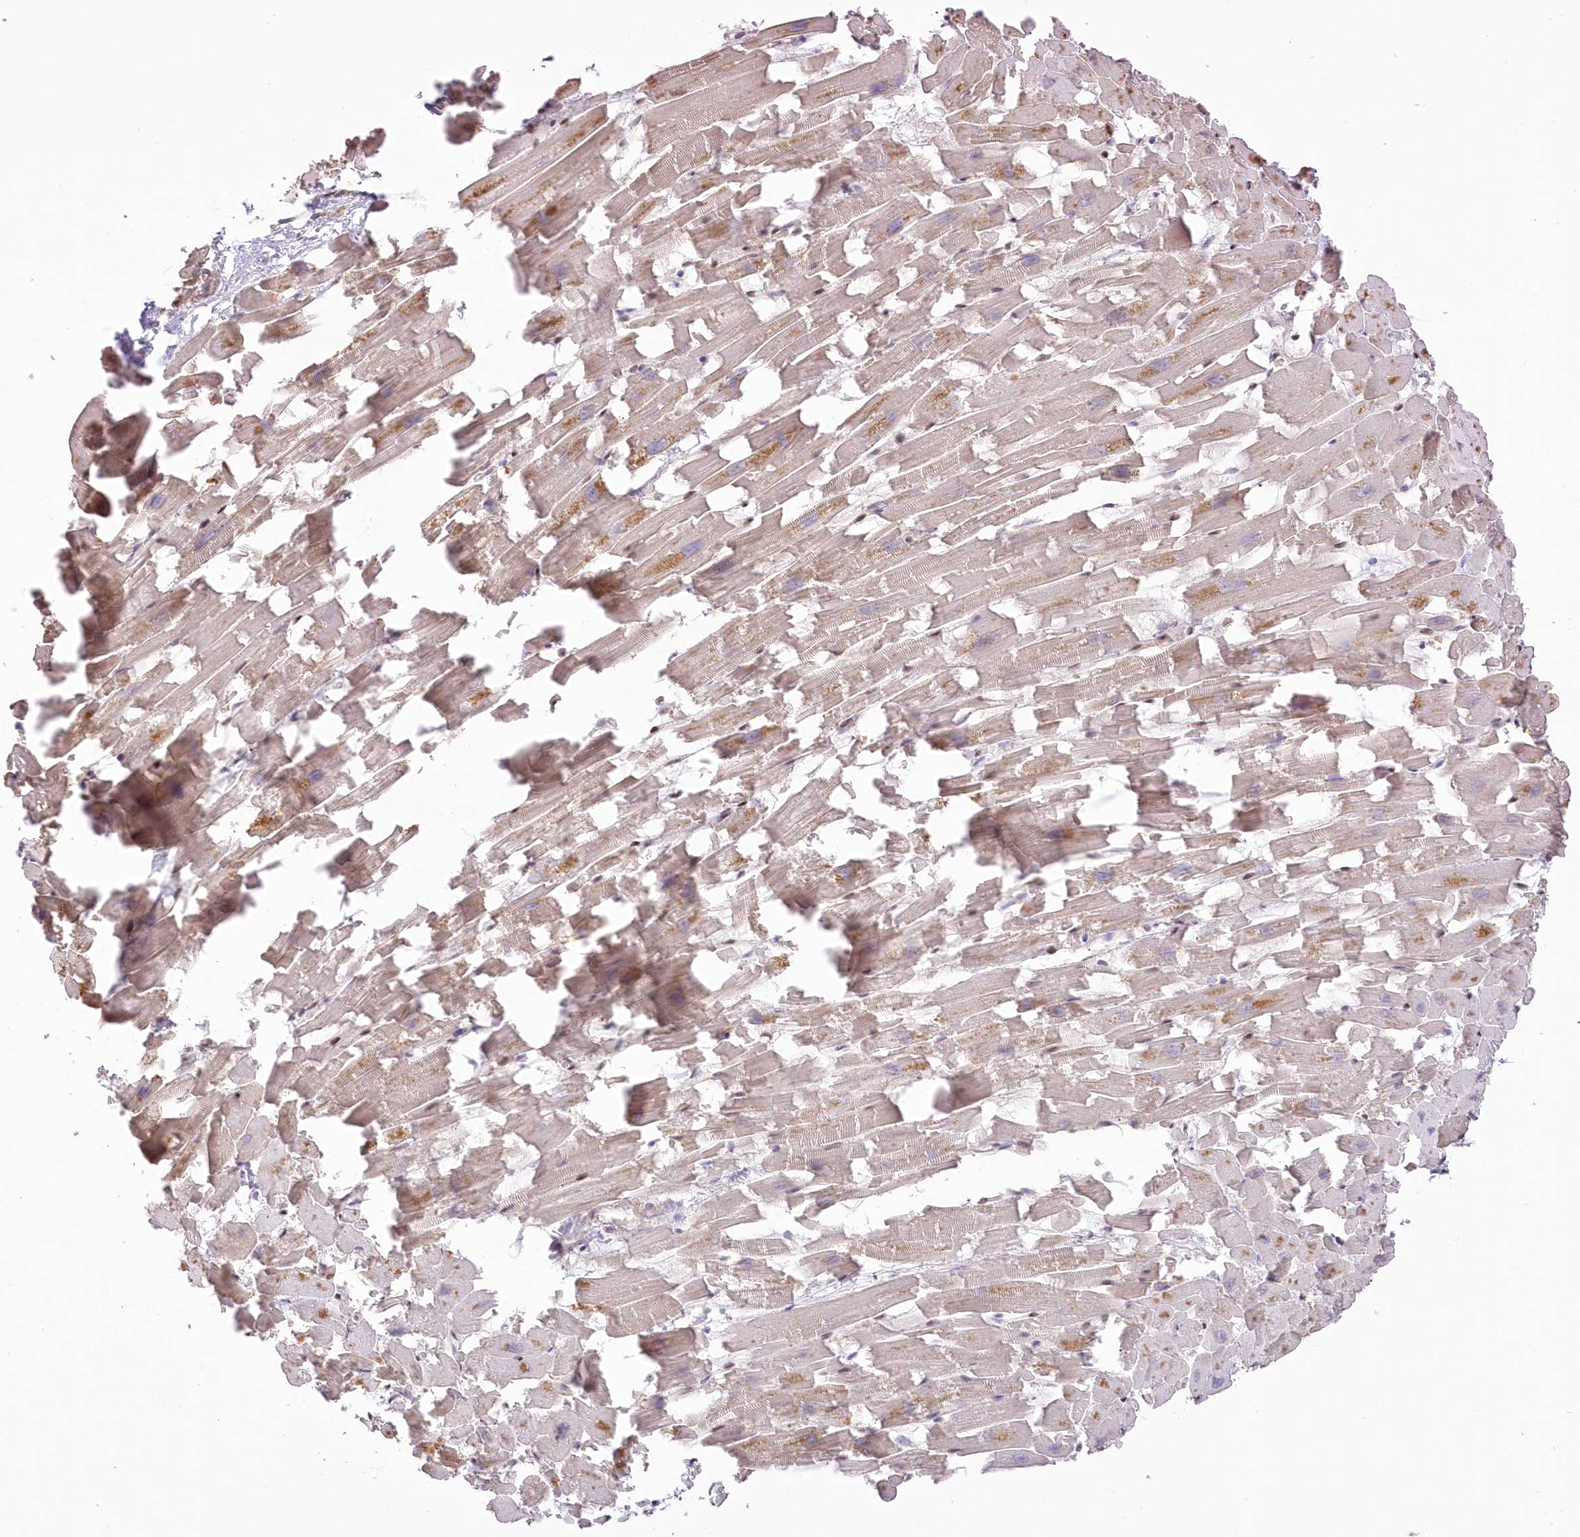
{"staining": {"intensity": "weak", "quantity": ">75%", "location": "cytoplasmic/membranous"}, "tissue": "heart muscle", "cell_type": "Cardiomyocytes", "image_type": "normal", "snomed": [{"axis": "morphology", "description": "Normal tissue, NOS"}, {"axis": "topography", "description": "Heart"}], "caption": "Human heart muscle stained with a brown dye reveals weak cytoplasmic/membranous positive positivity in approximately >75% of cardiomyocytes.", "gene": "WBP1L", "patient": {"sex": "female", "age": 64}}